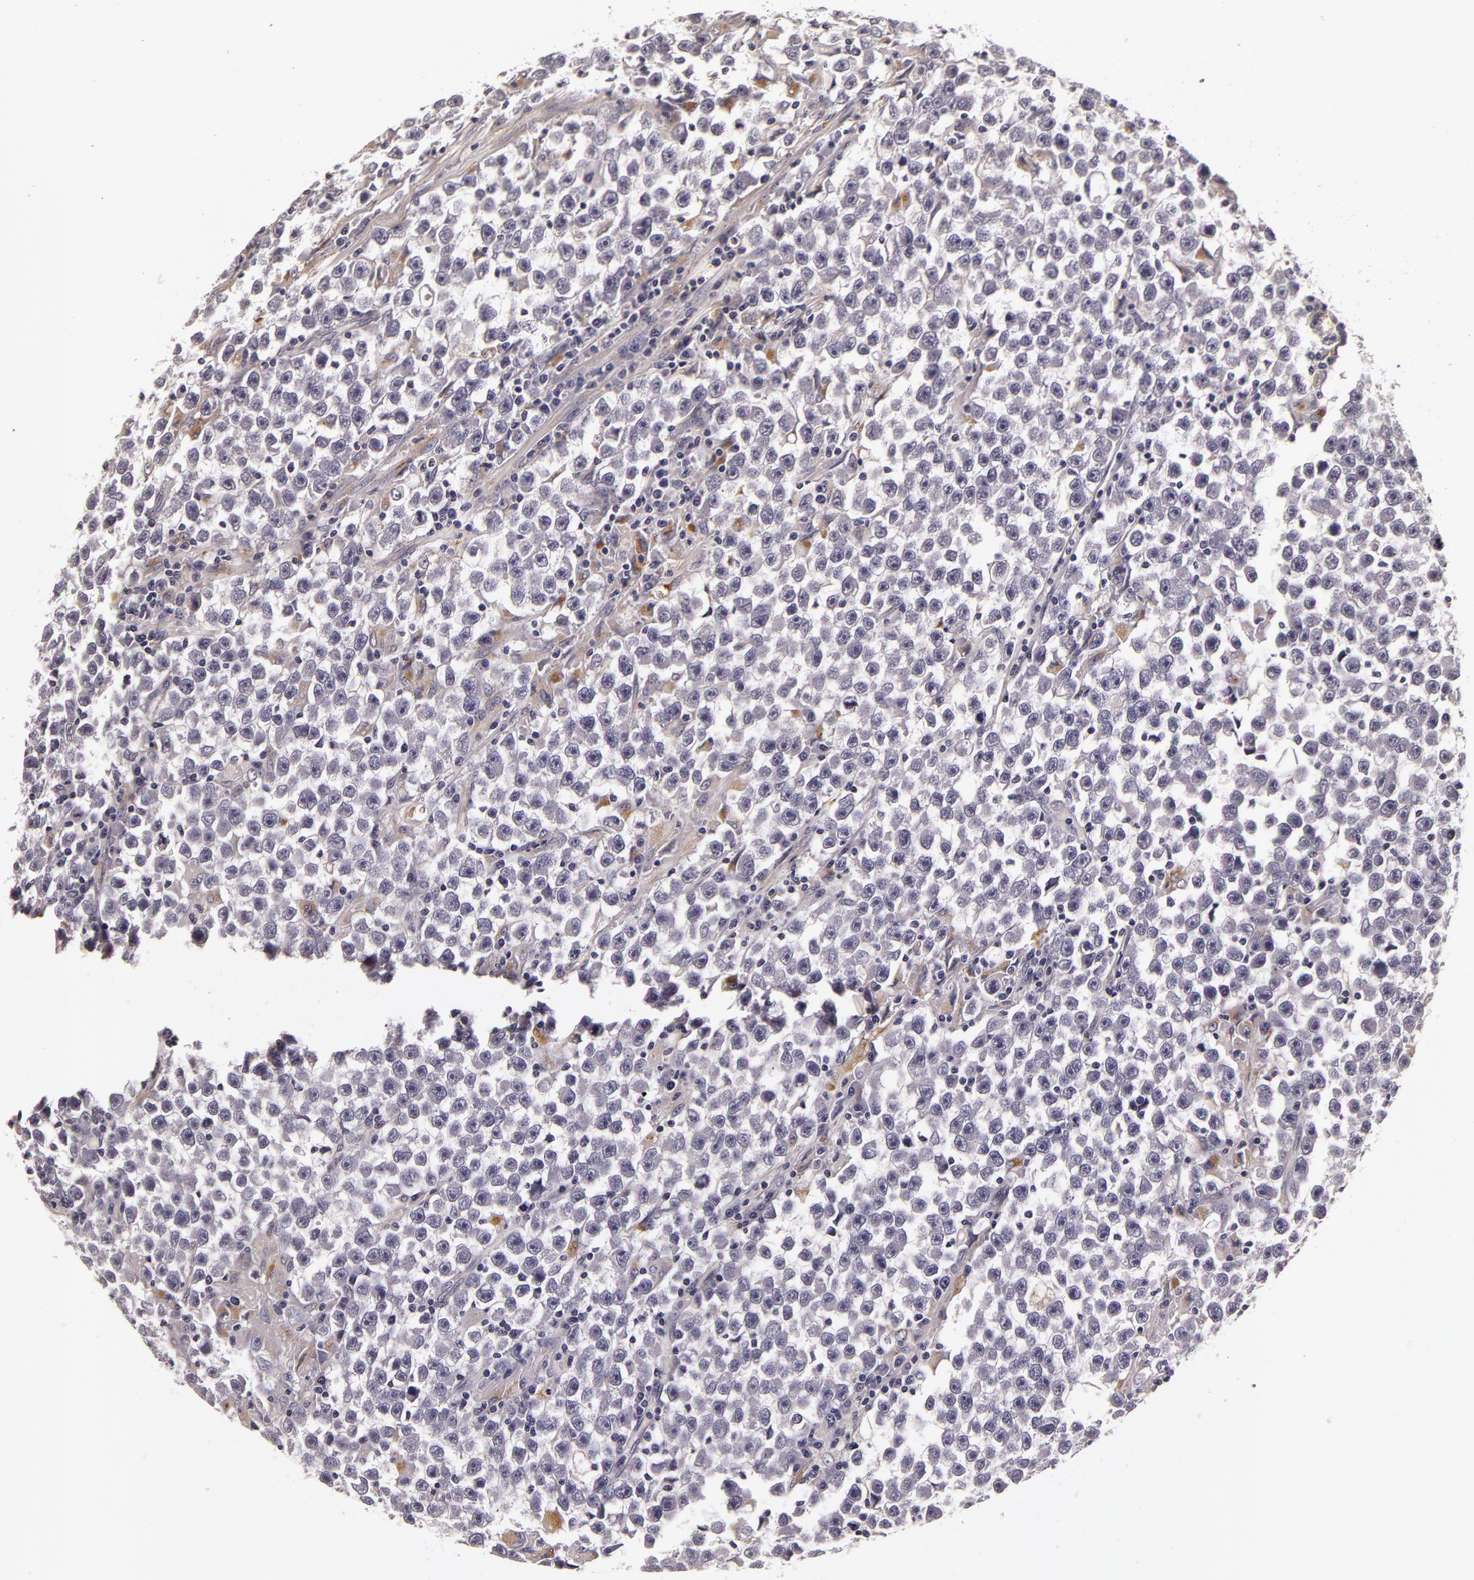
{"staining": {"intensity": "negative", "quantity": "none", "location": "none"}, "tissue": "testis cancer", "cell_type": "Tumor cells", "image_type": "cancer", "snomed": [{"axis": "morphology", "description": "Seminoma, NOS"}, {"axis": "topography", "description": "Testis"}], "caption": "DAB (3,3'-diaminobenzidine) immunohistochemical staining of human seminoma (testis) displays no significant staining in tumor cells.", "gene": "LGALS3BP", "patient": {"sex": "male", "age": 33}}